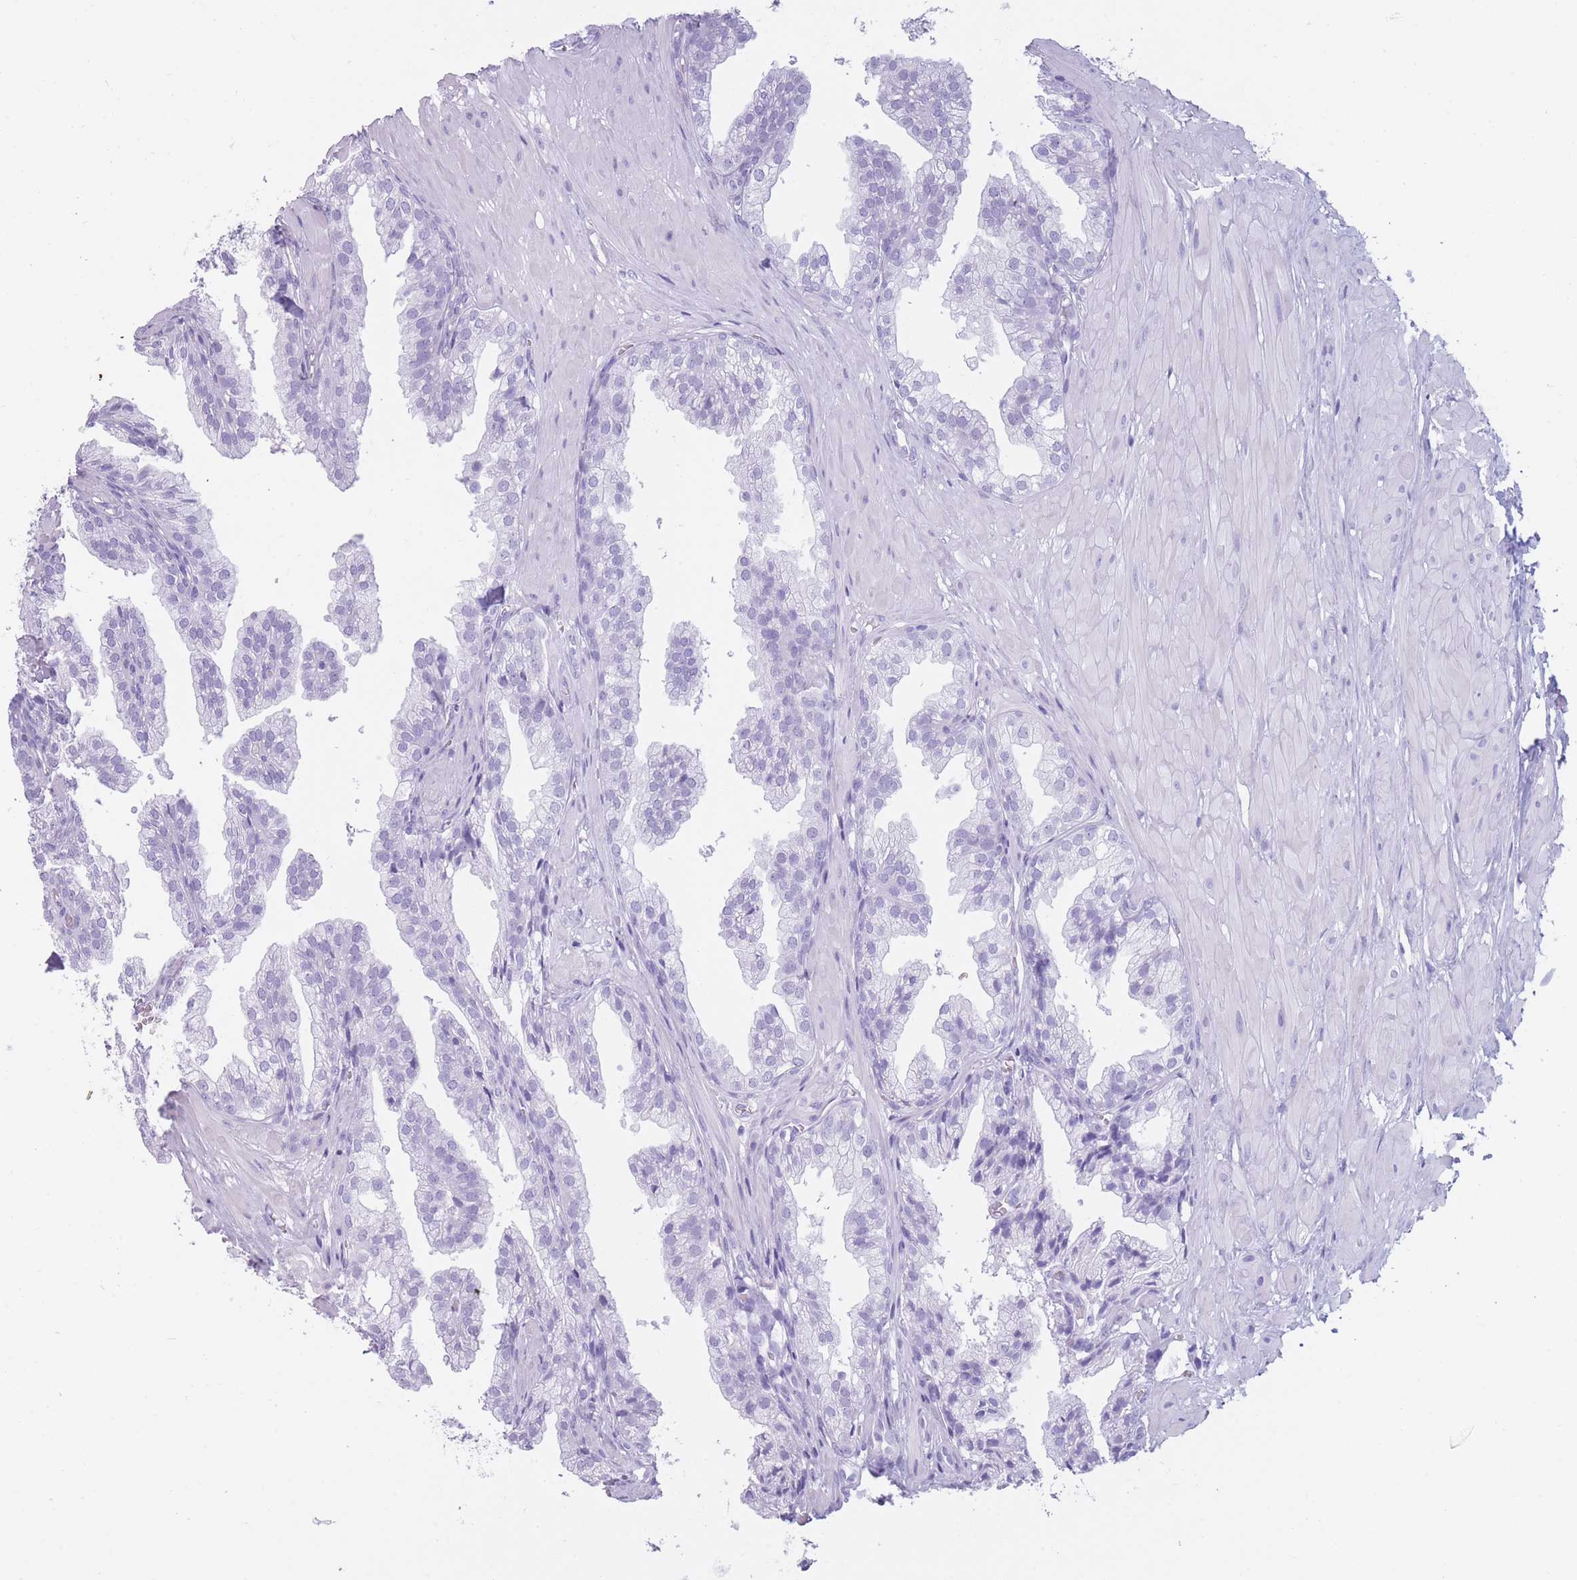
{"staining": {"intensity": "negative", "quantity": "none", "location": "none"}, "tissue": "prostate", "cell_type": "Glandular cells", "image_type": "normal", "snomed": [{"axis": "morphology", "description": "Normal tissue, NOS"}, {"axis": "topography", "description": "Prostate"}, {"axis": "topography", "description": "Peripheral nerve tissue"}], "caption": "This histopathology image is of normal prostate stained with immunohistochemistry (IHC) to label a protein in brown with the nuclei are counter-stained blue. There is no staining in glandular cells.", "gene": "TNFSF11", "patient": {"sex": "male", "age": 55}}